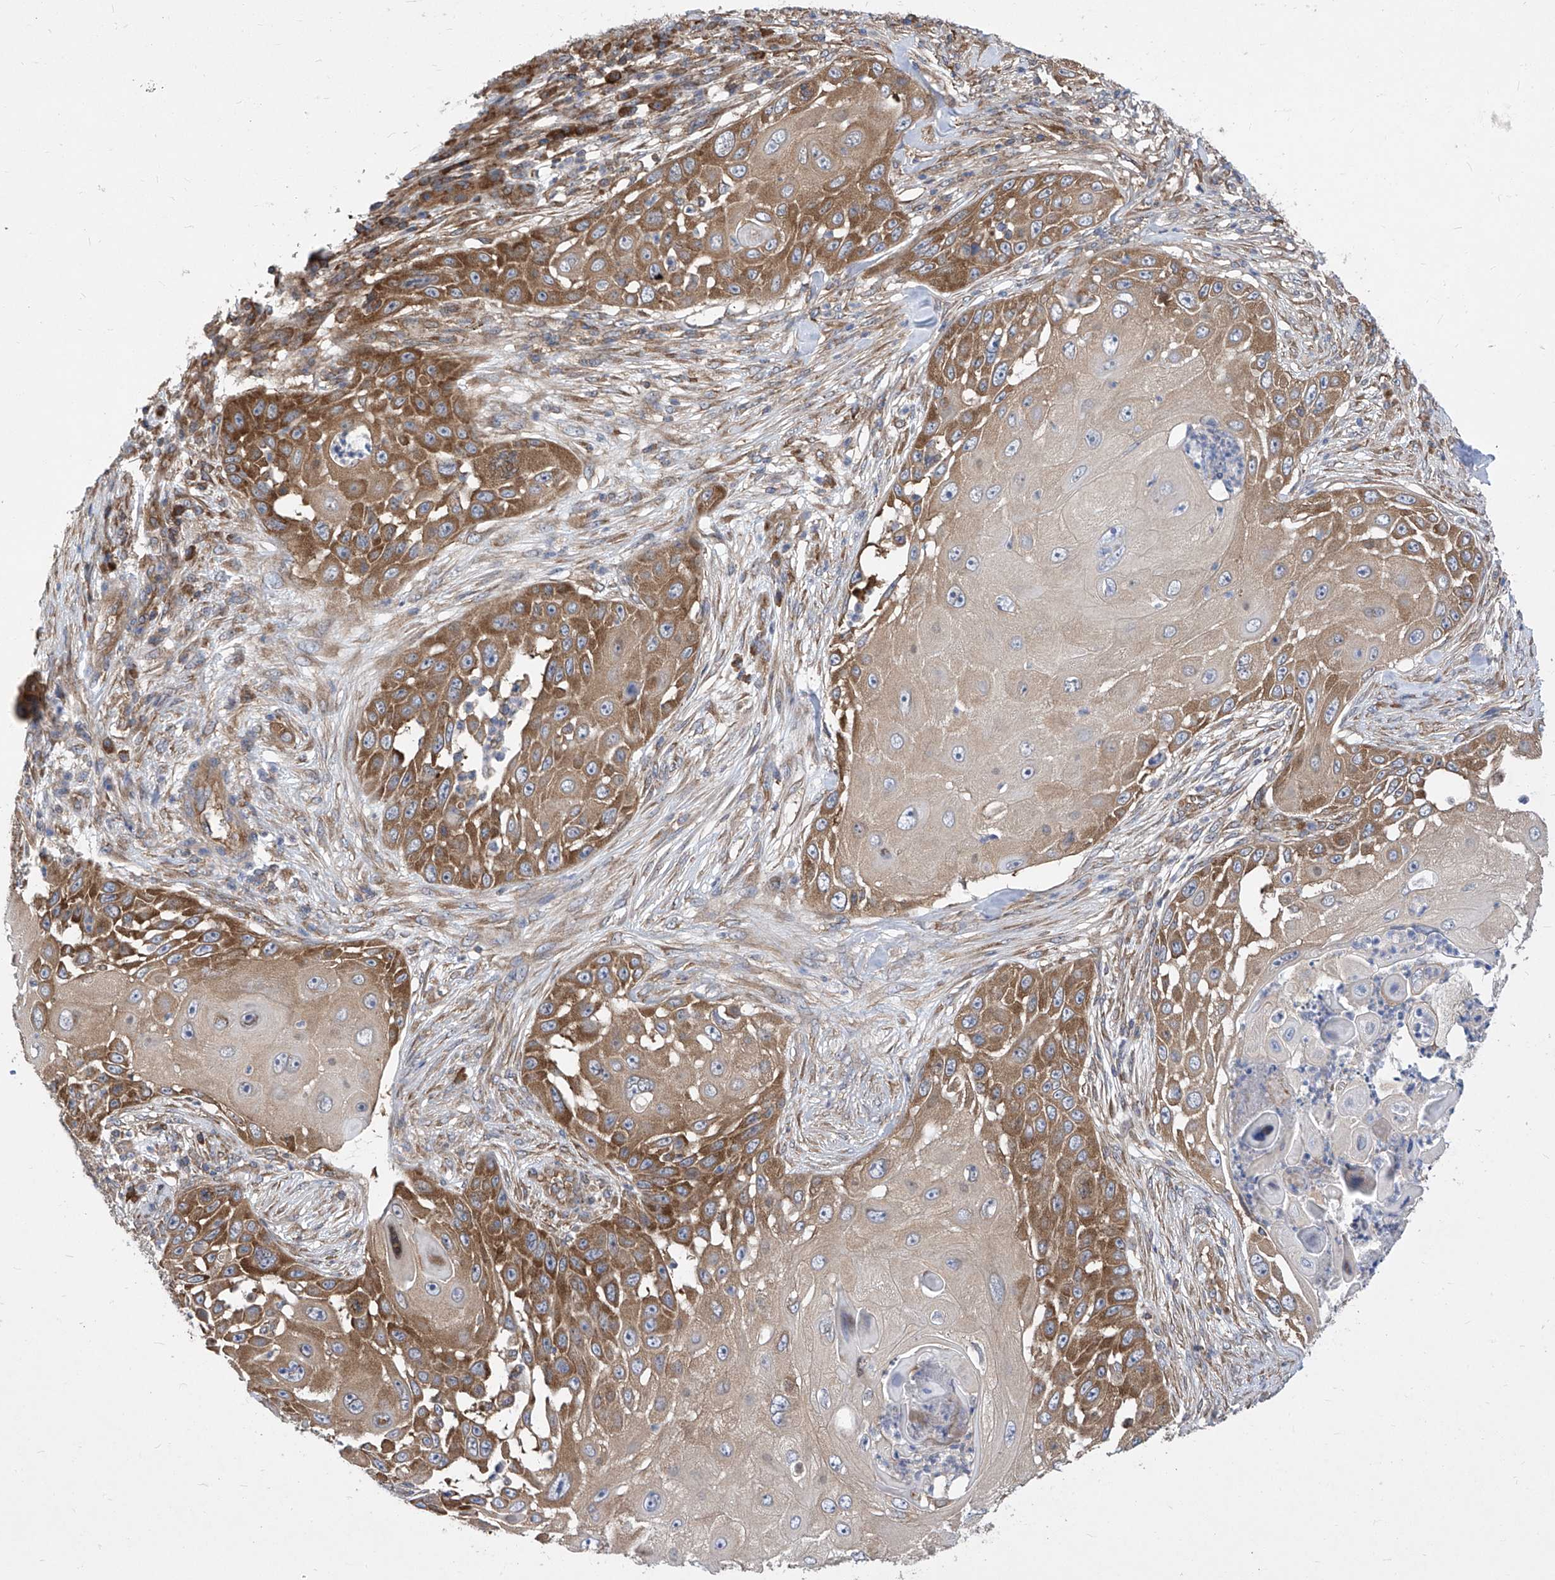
{"staining": {"intensity": "moderate", "quantity": ">75%", "location": "cytoplasmic/membranous"}, "tissue": "skin cancer", "cell_type": "Tumor cells", "image_type": "cancer", "snomed": [{"axis": "morphology", "description": "Squamous cell carcinoma, NOS"}, {"axis": "topography", "description": "Skin"}], "caption": "Immunohistochemical staining of skin cancer displays medium levels of moderate cytoplasmic/membranous expression in about >75% of tumor cells. (Stains: DAB in brown, nuclei in blue, Microscopy: brightfield microscopy at high magnification).", "gene": "EIF3M", "patient": {"sex": "female", "age": 44}}